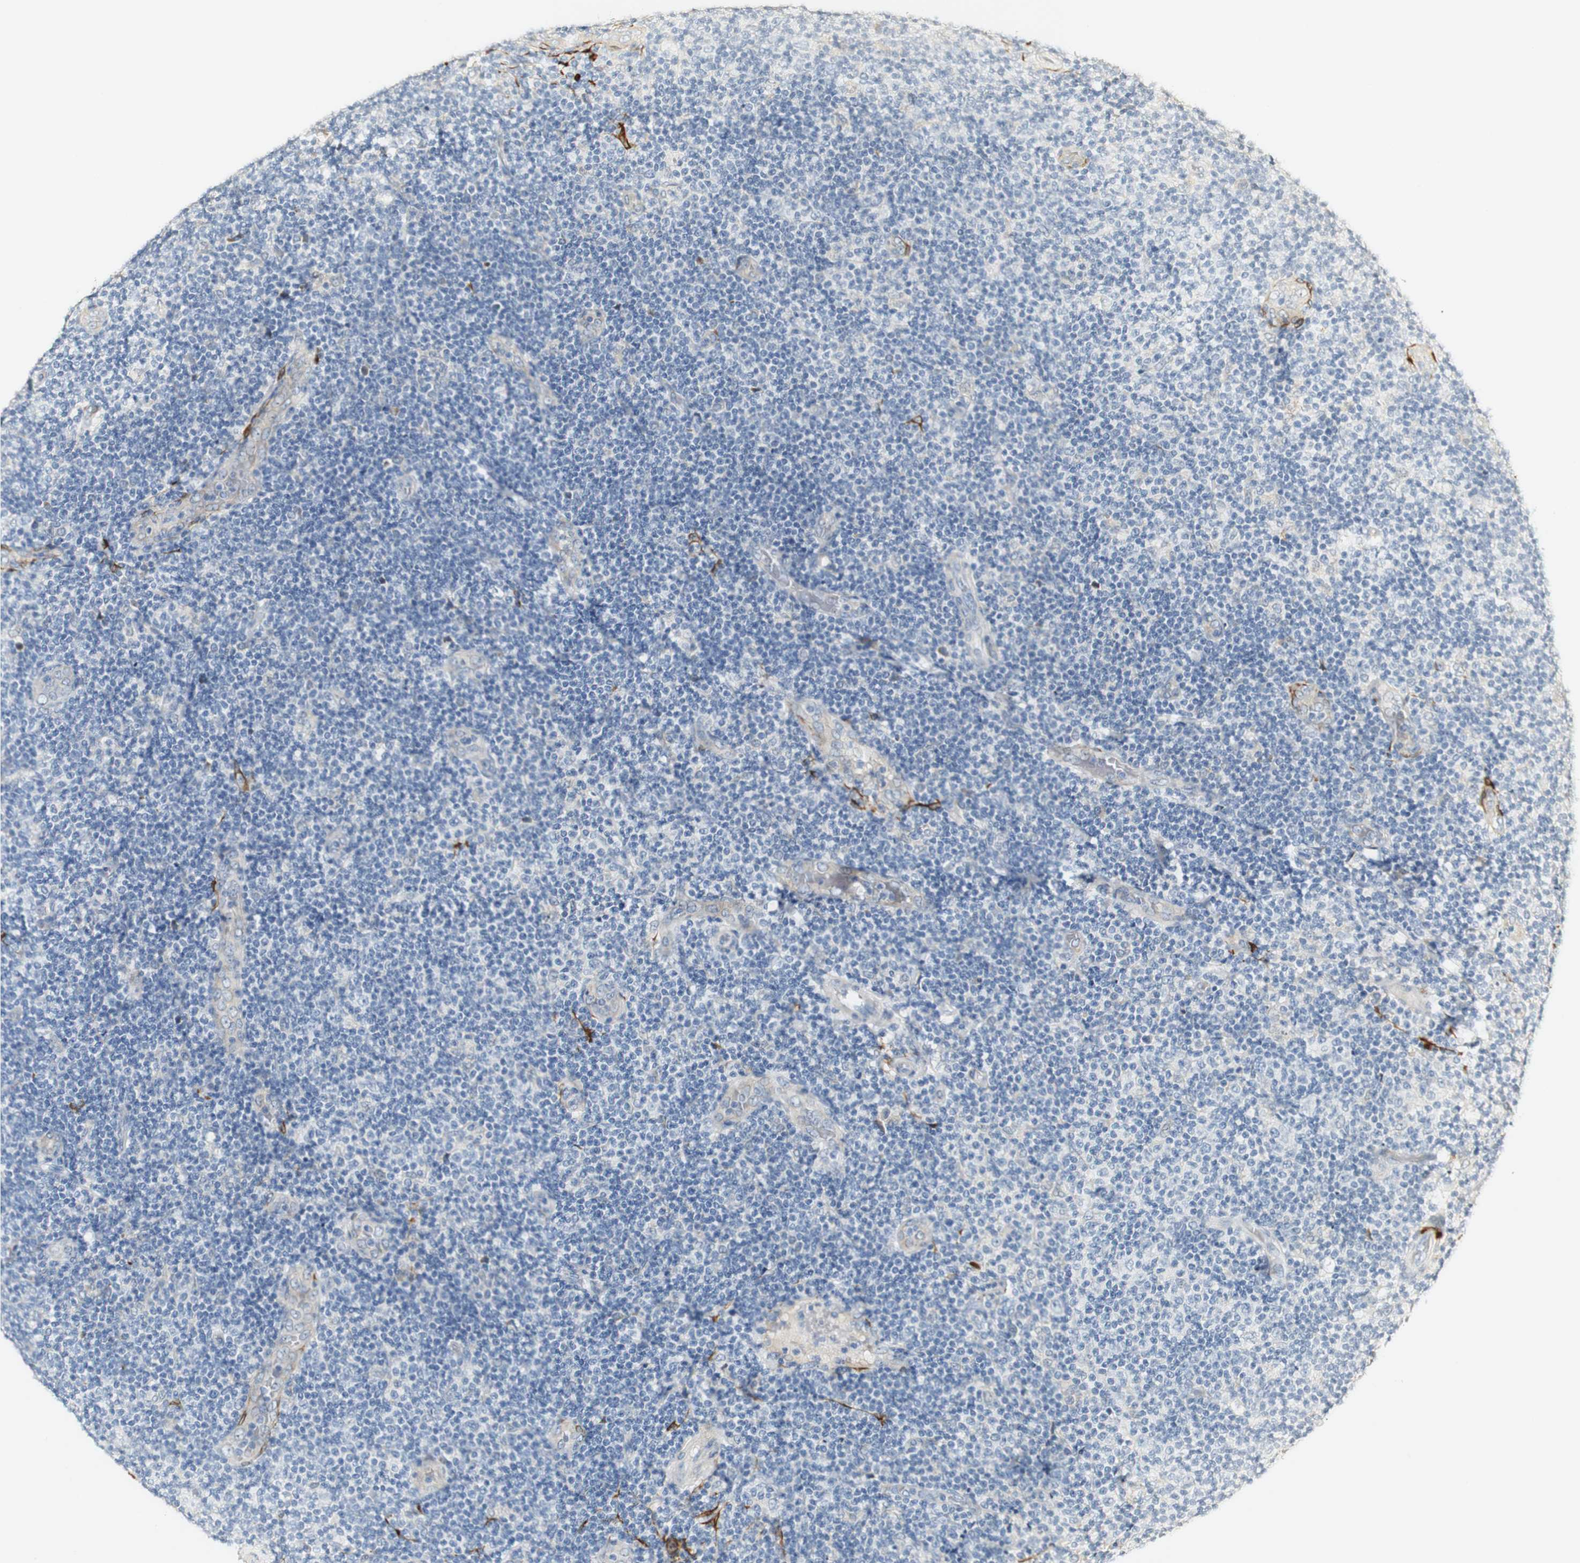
{"staining": {"intensity": "negative", "quantity": "none", "location": "none"}, "tissue": "lymphoma", "cell_type": "Tumor cells", "image_type": "cancer", "snomed": [{"axis": "morphology", "description": "Malignant lymphoma, non-Hodgkin's type, Low grade"}, {"axis": "topography", "description": "Lymph node"}], "caption": "Lymphoma stained for a protein using IHC reveals no positivity tumor cells.", "gene": "FMO3", "patient": {"sex": "male", "age": 83}}